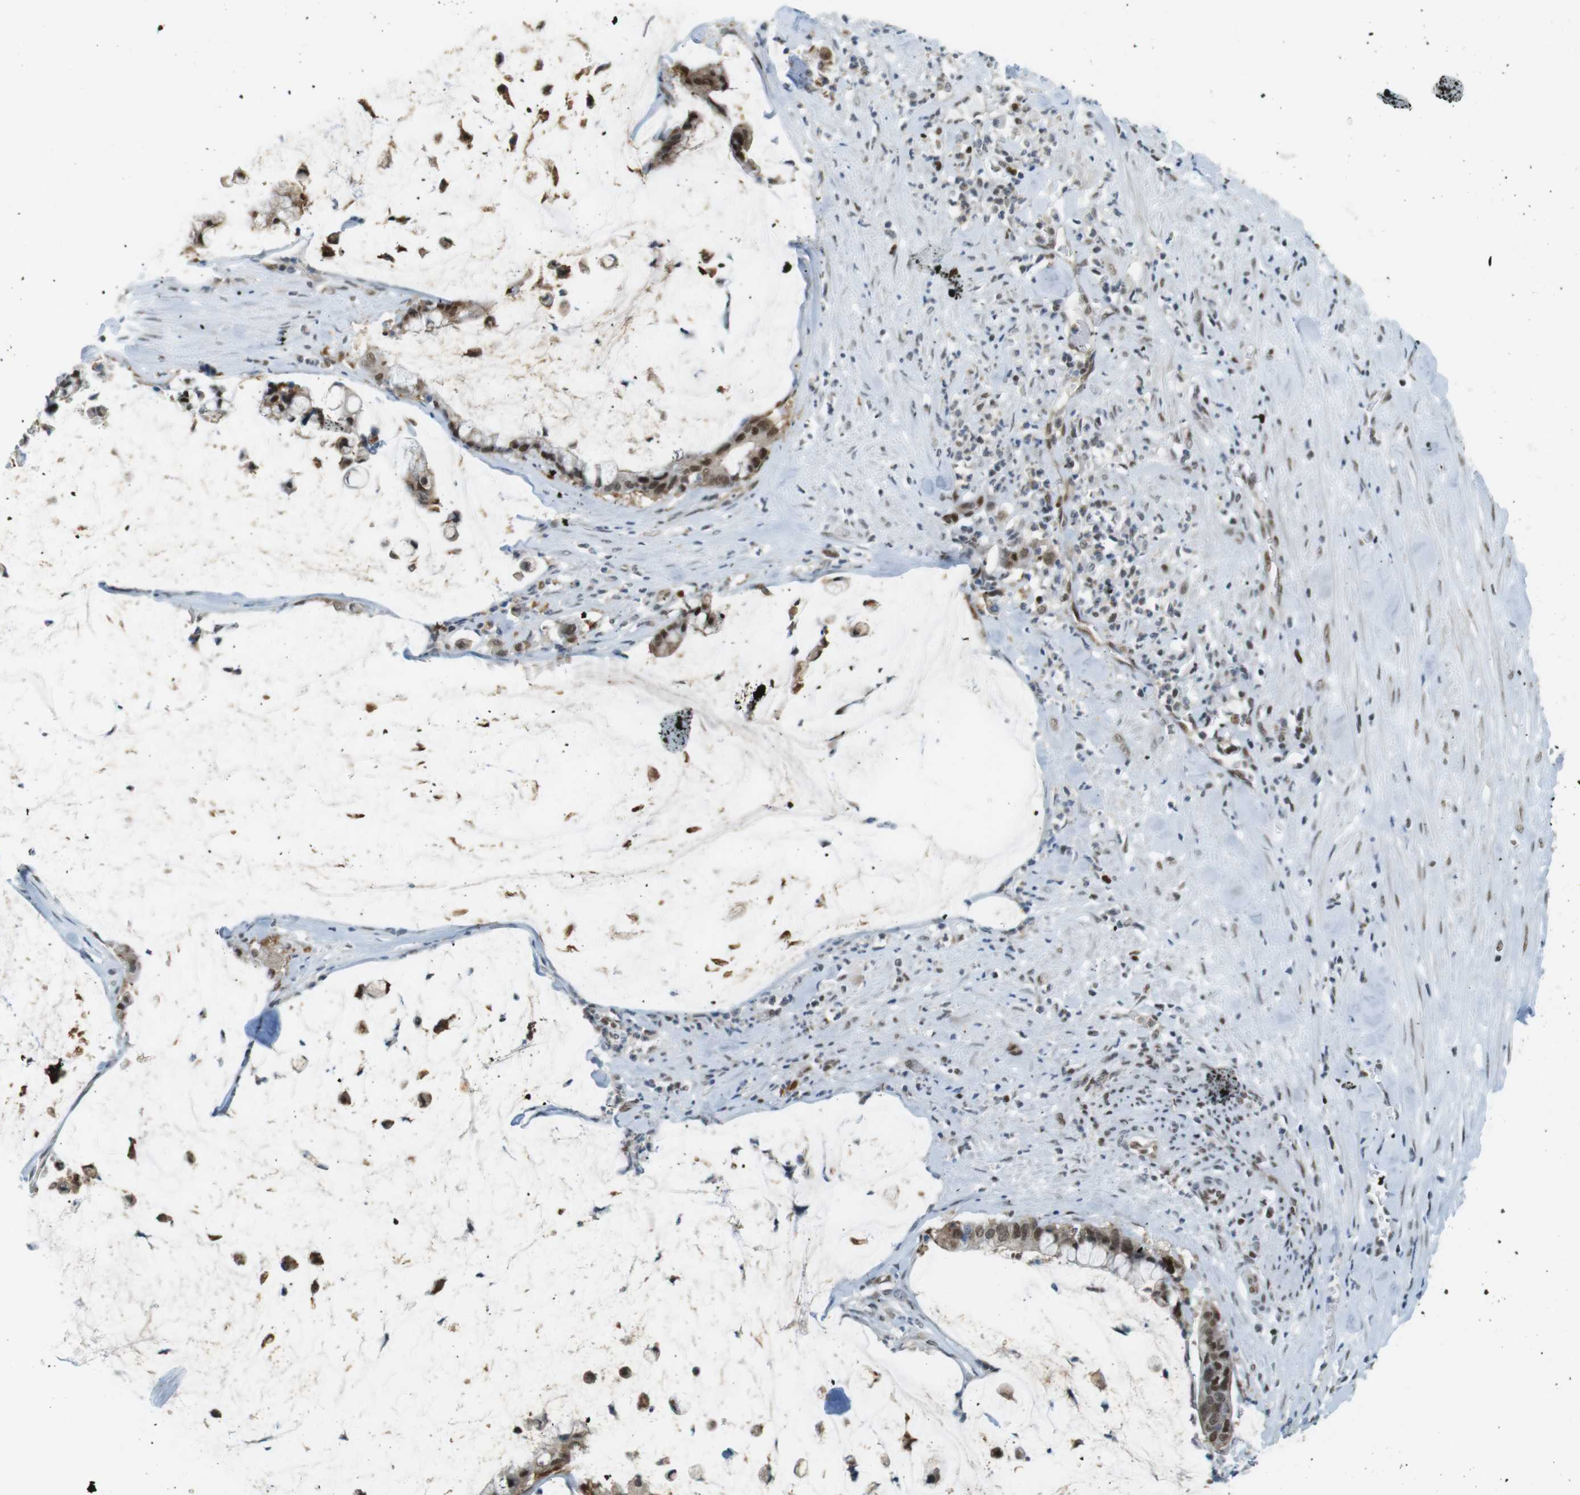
{"staining": {"intensity": "moderate", "quantity": ">75%", "location": "cytoplasmic/membranous,nuclear"}, "tissue": "pancreatic cancer", "cell_type": "Tumor cells", "image_type": "cancer", "snomed": [{"axis": "morphology", "description": "Adenocarcinoma, NOS"}, {"axis": "topography", "description": "Pancreas"}], "caption": "About >75% of tumor cells in human pancreatic cancer reveal moderate cytoplasmic/membranous and nuclear protein expression as visualized by brown immunohistochemical staining.", "gene": "UBB", "patient": {"sex": "male", "age": 41}}